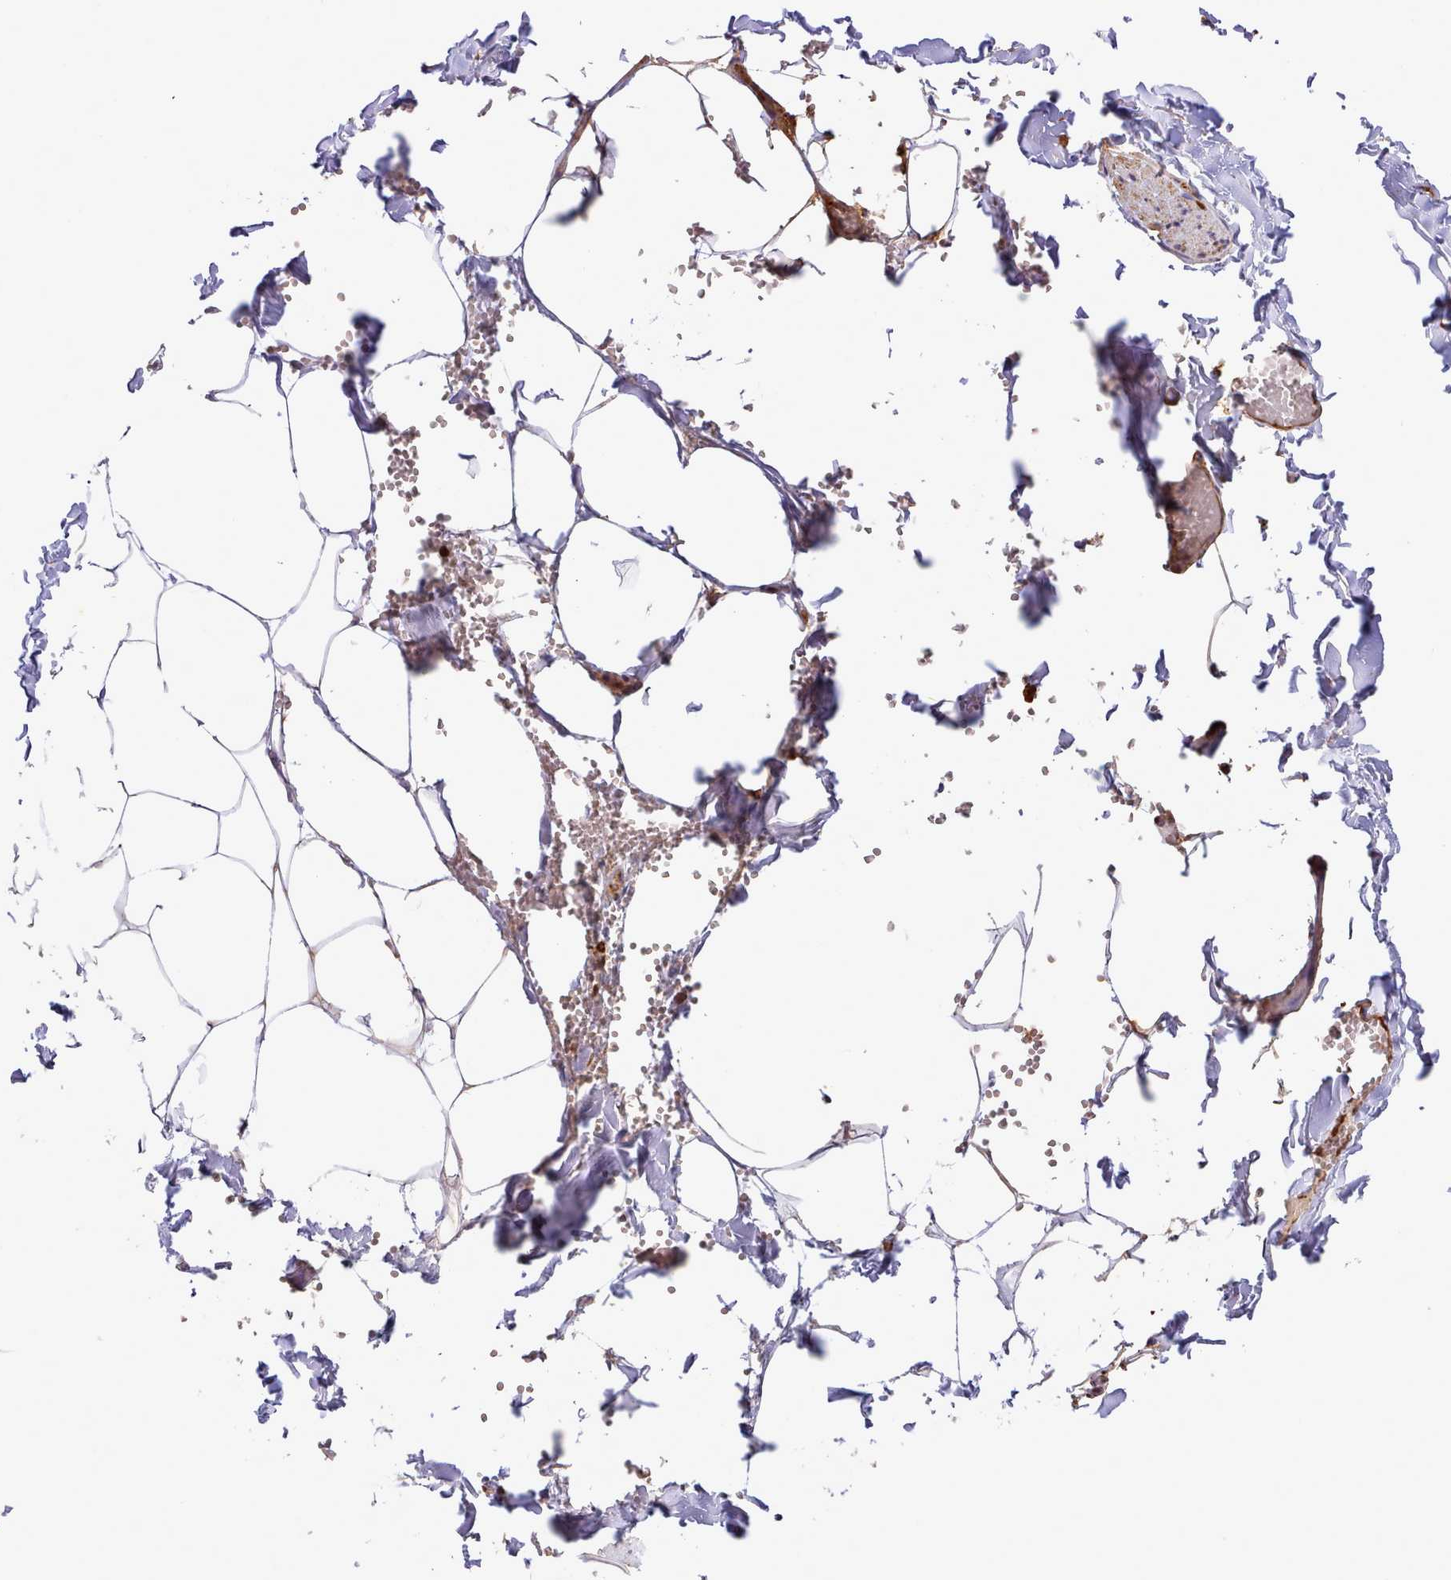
{"staining": {"intensity": "moderate", "quantity": "25%-75%", "location": "cytoplasmic/membranous"}, "tissue": "adipose tissue", "cell_type": "Adipocytes", "image_type": "normal", "snomed": [{"axis": "morphology", "description": "Normal tissue, NOS"}, {"axis": "topography", "description": "Gallbladder"}, {"axis": "topography", "description": "Peripheral nerve tissue"}], "caption": "Adipose tissue was stained to show a protein in brown. There is medium levels of moderate cytoplasmic/membranous staining in approximately 25%-75% of adipocytes. (Brightfield microscopy of DAB IHC at high magnification).", "gene": "CAPZA1", "patient": {"sex": "male", "age": 38}}